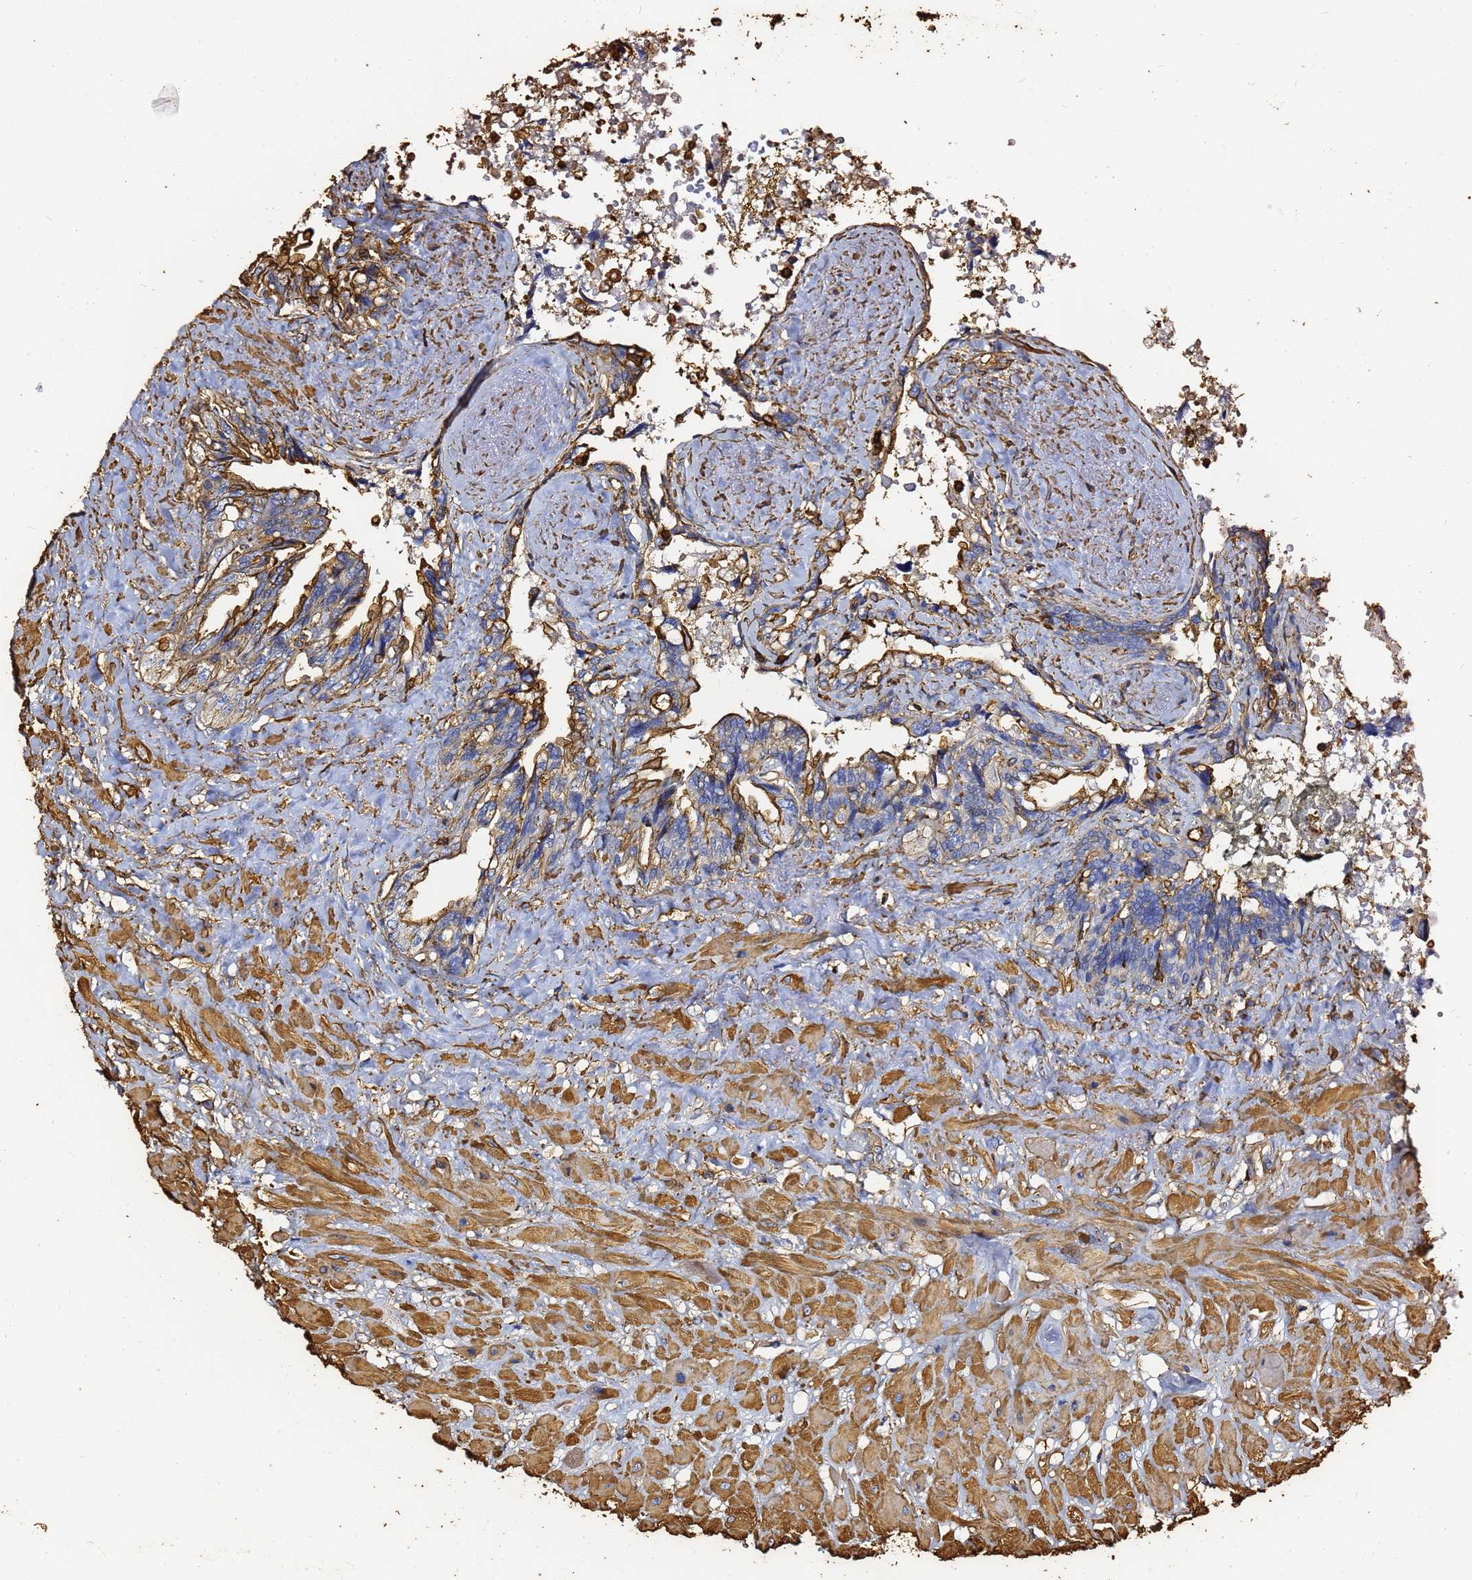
{"staining": {"intensity": "moderate", "quantity": ">75%", "location": "cytoplasmic/membranous"}, "tissue": "seminal vesicle", "cell_type": "Glandular cells", "image_type": "normal", "snomed": [{"axis": "morphology", "description": "Normal tissue, NOS"}, {"axis": "topography", "description": "Seminal veicle"}, {"axis": "topography", "description": "Peripheral nerve tissue"}], "caption": "Glandular cells exhibit moderate cytoplasmic/membranous expression in about >75% of cells in unremarkable seminal vesicle. (Brightfield microscopy of DAB IHC at high magnification).", "gene": "ACTA1", "patient": {"sex": "male", "age": 60}}